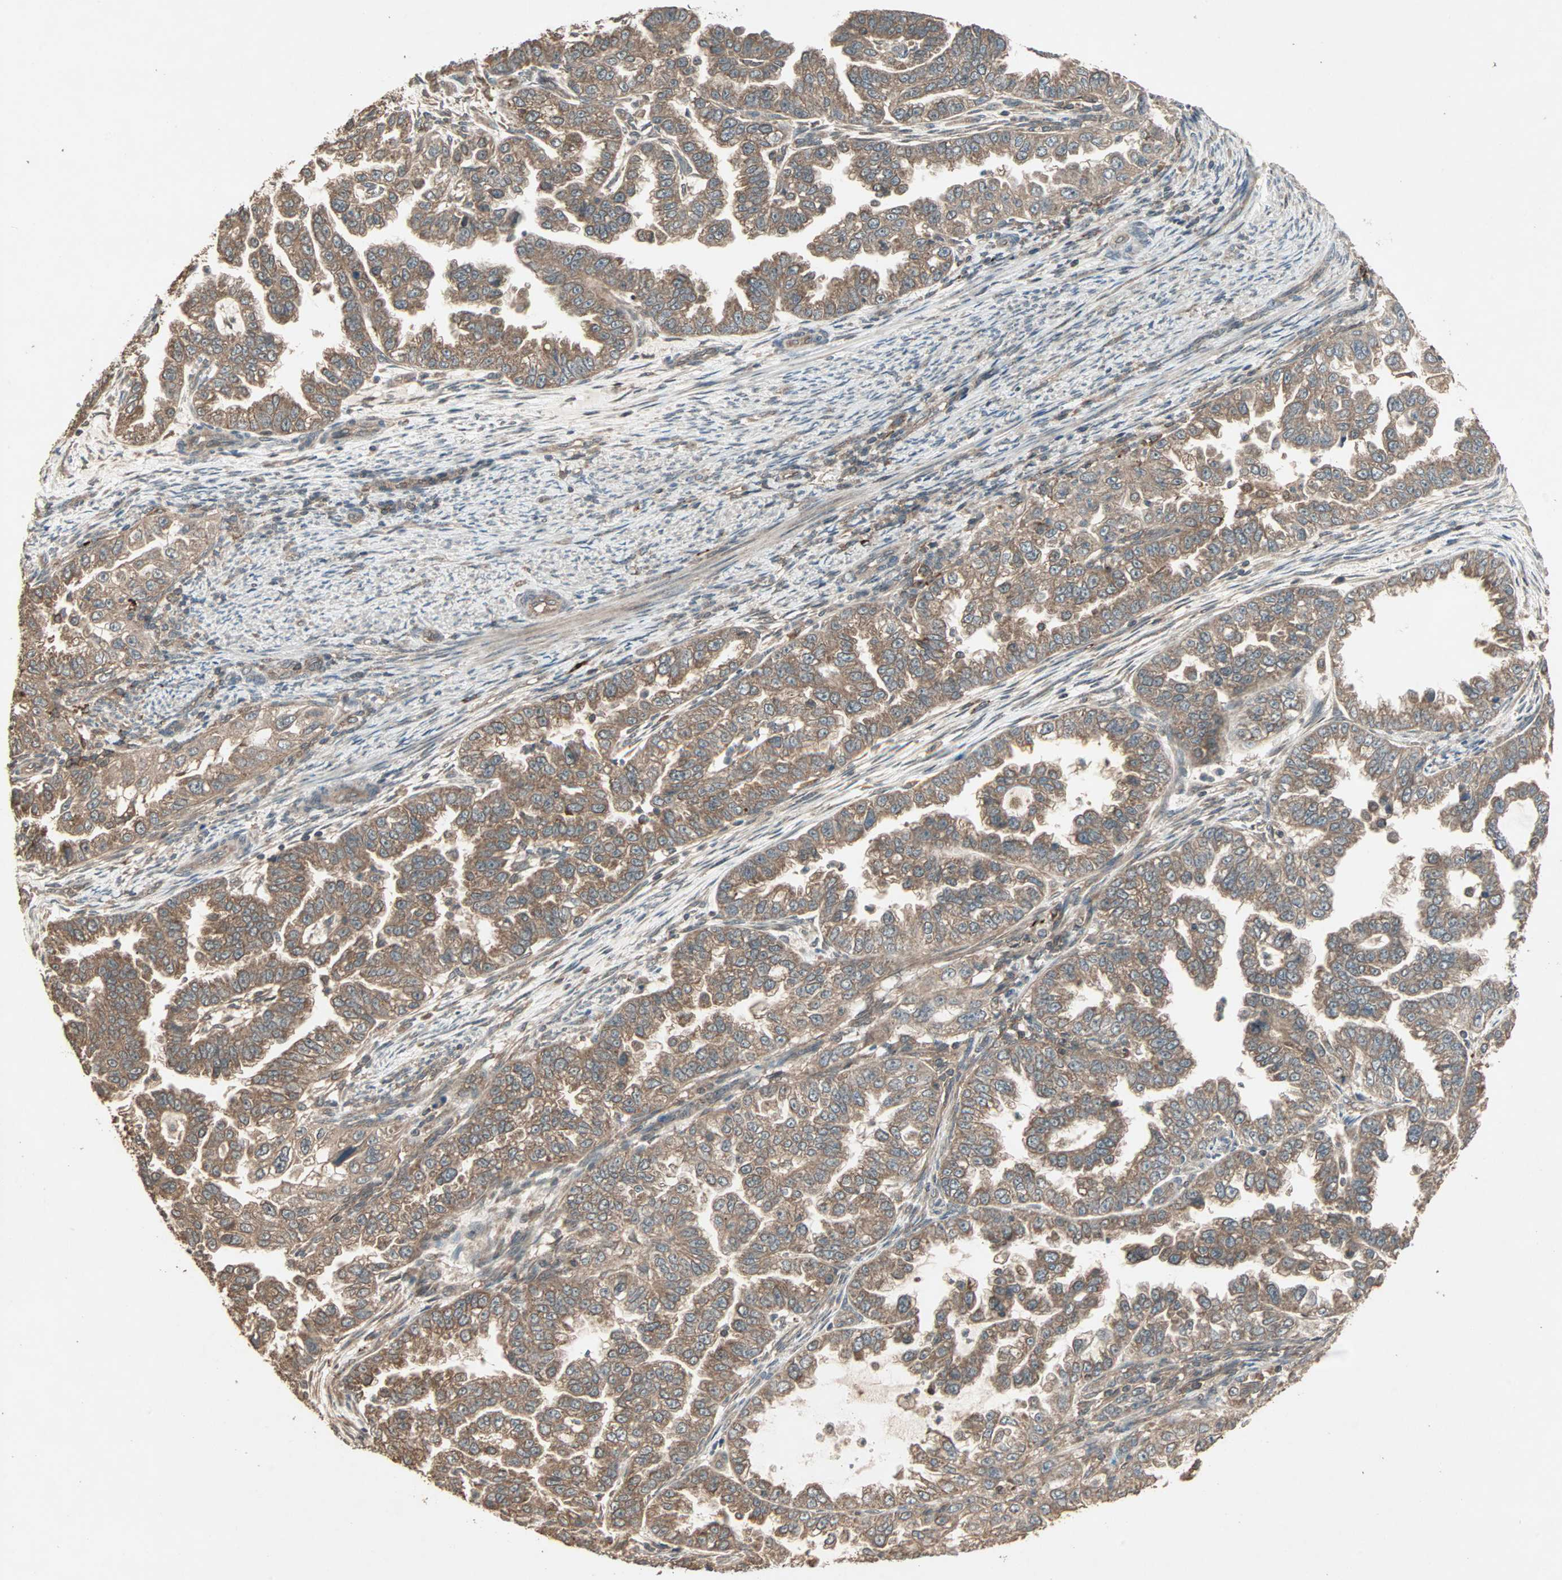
{"staining": {"intensity": "moderate", "quantity": ">75%", "location": "cytoplasmic/membranous"}, "tissue": "endometrial cancer", "cell_type": "Tumor cells", "image_type": "cancer", "snomed": [{"axis": "morphology", "description": "Adenocarcinoma, NOS"}, {"axis": "topography", "description": "Endometrium"}], "caption": "Adenocarcinoma (endometrial) tissue exhibits moderate cytoplasmic/membranous expression in about >75% of tumor cells, visualized by immunohistochemistry.", "gene": "UBAC1", "patient": {"sex": "female", "age": 85}}